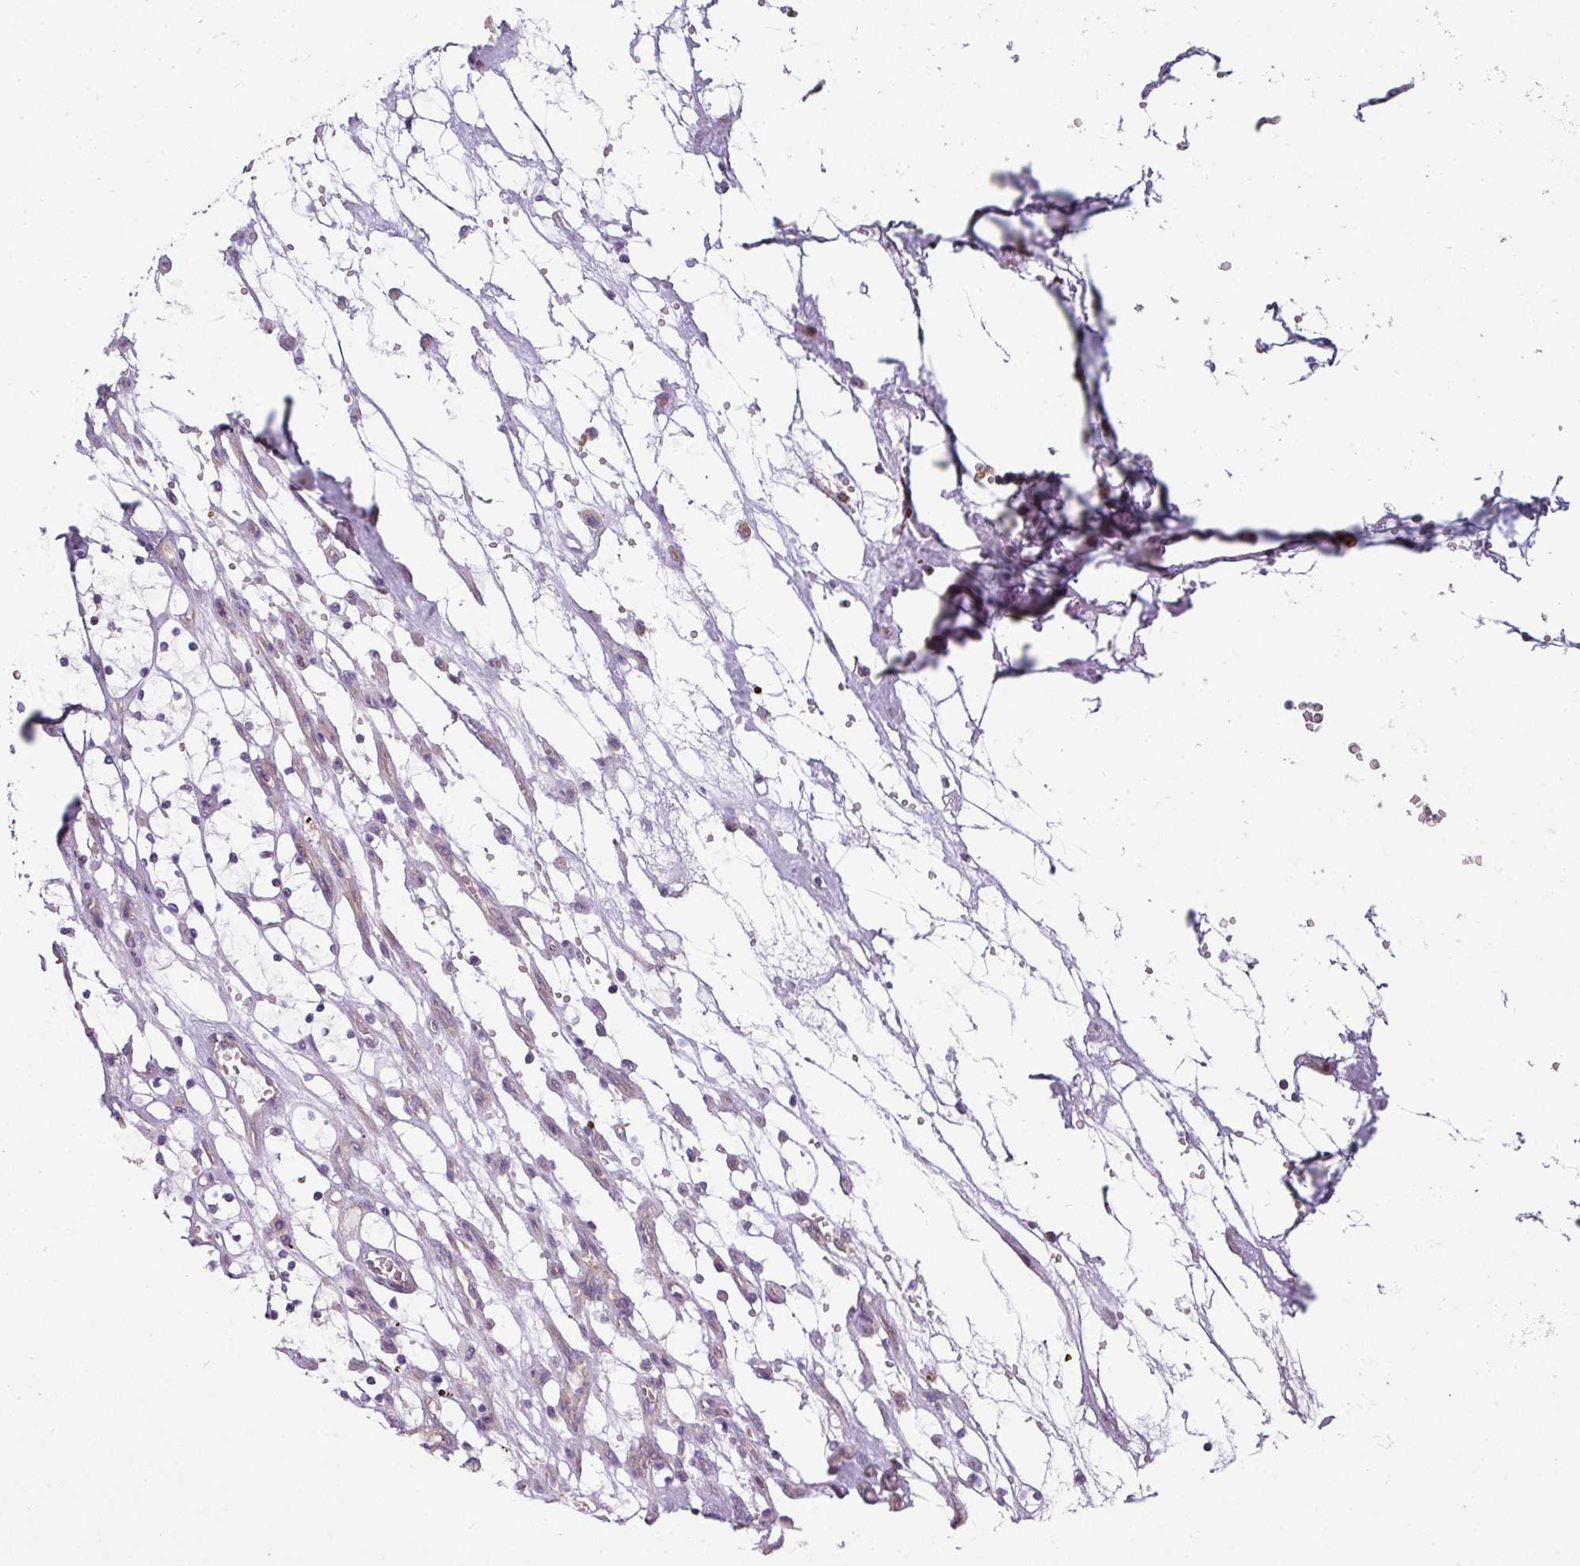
{"staining": {"intensity": "negative", "quantity": "none", "location": "none"}, "tissue": "renal cancer", "cell_type": "Tumor cells", "image_type": "cancer", "snomed": [{"axis": "morphology", "description": "Adenocarcinoma, NOS"}, {"axis": "topography", "description": "Kidney"}], "caption": "This is an immunohistochemistry (IHC) photomicrograph of adenocarcinoma (renal). There is no positivity in tumor cells.", "gene": "STK35", "patient": {"sex": "female", "age": 69}}